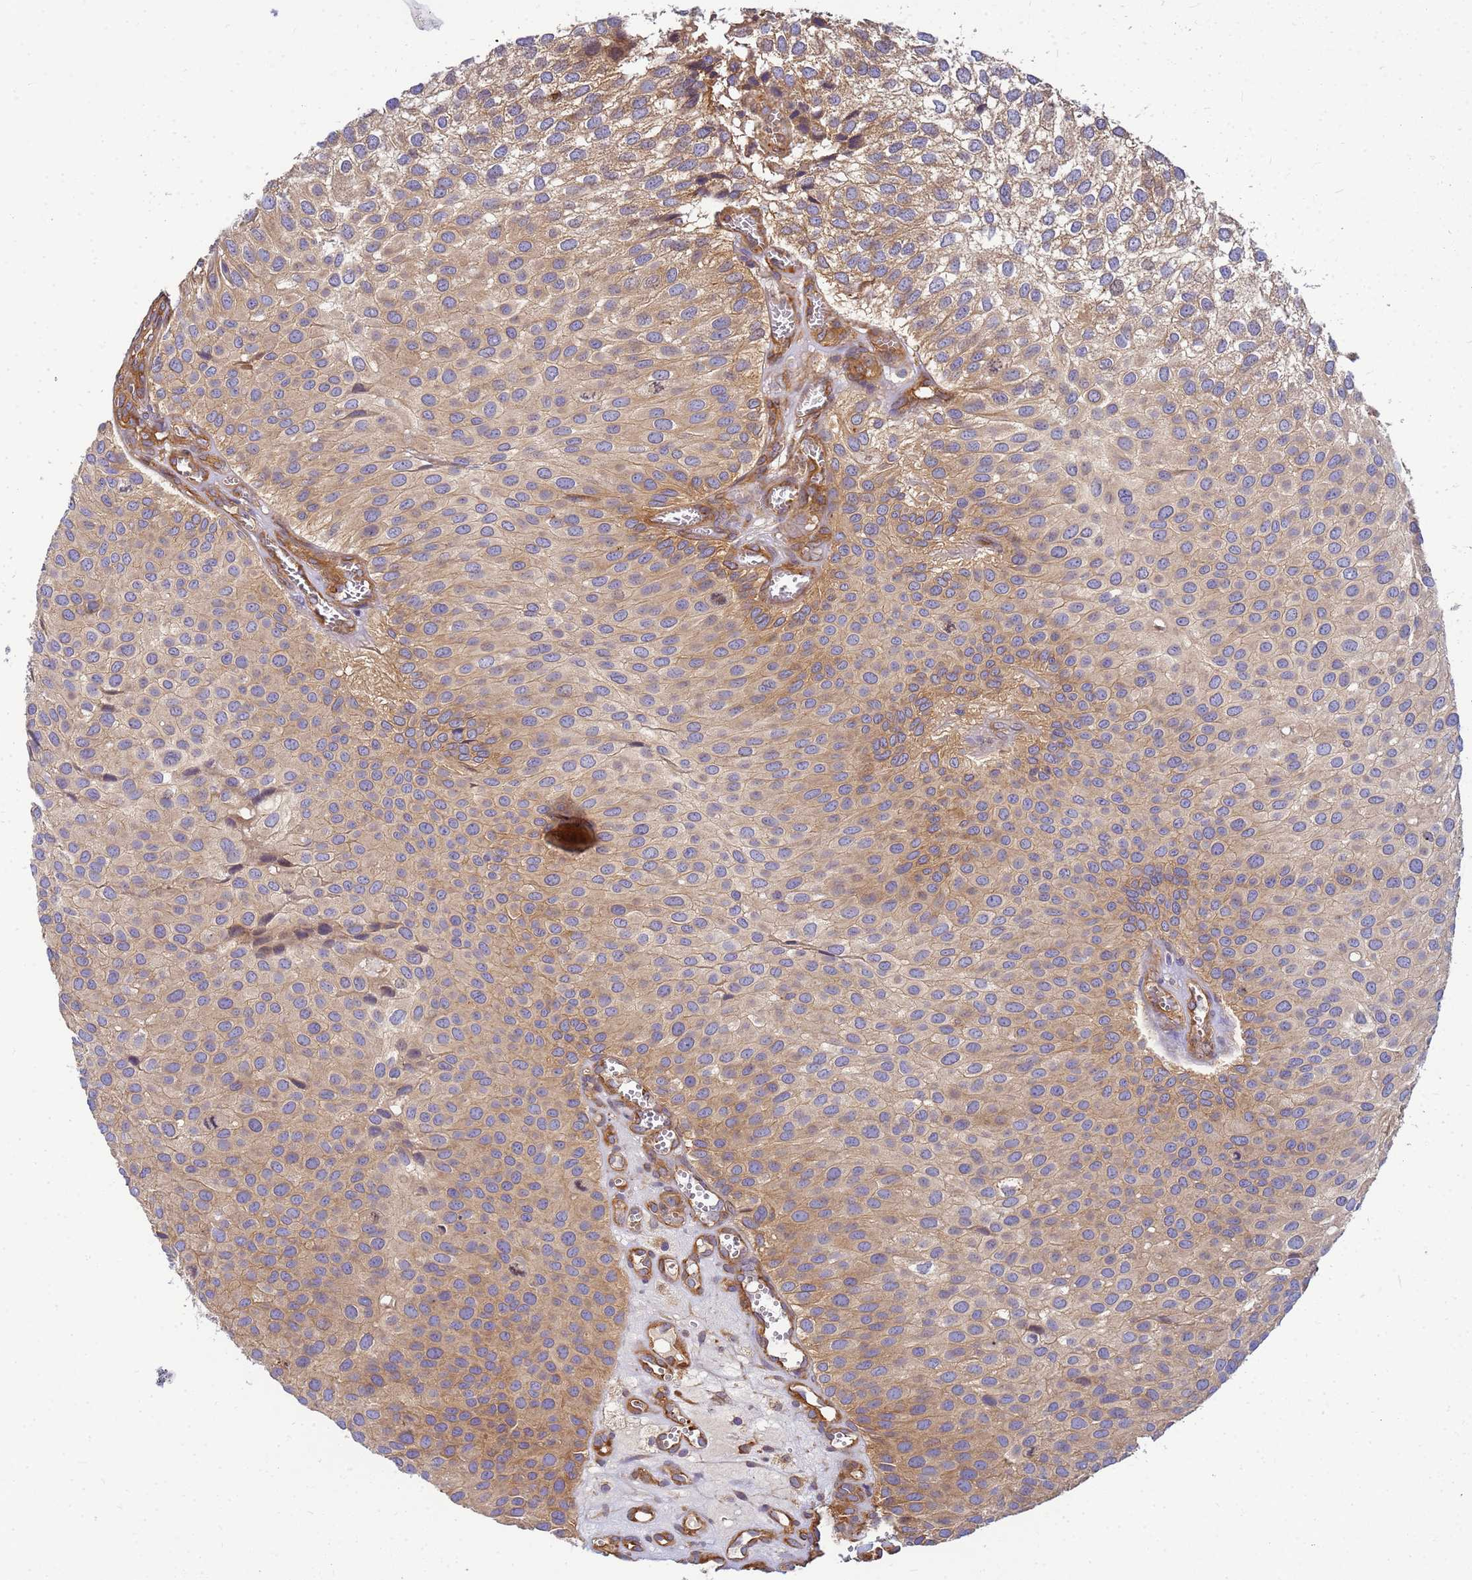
{"staining": {"intensity": "moderate", "quantity": ">75%", "location": "cytoplasmic/membranous"}, "tissue": "urothelial cancer", "cell_type": "Tumor cells", "image_type": "cancer", "snomed": [{"axis": "morphology", "description": "Urothelial carcinoma, Low grade"}, {"axis": "topography", "description": "Urinary bladder"}], "caption": "Urothelial cancer was stained to show a protein in brown. There is medium levels of moderate cytoplasmic/membranous expression in approximately >75% of tumor cells.", "gene": "C2CD5", "patient": {"sex": "male", "age": 88}}